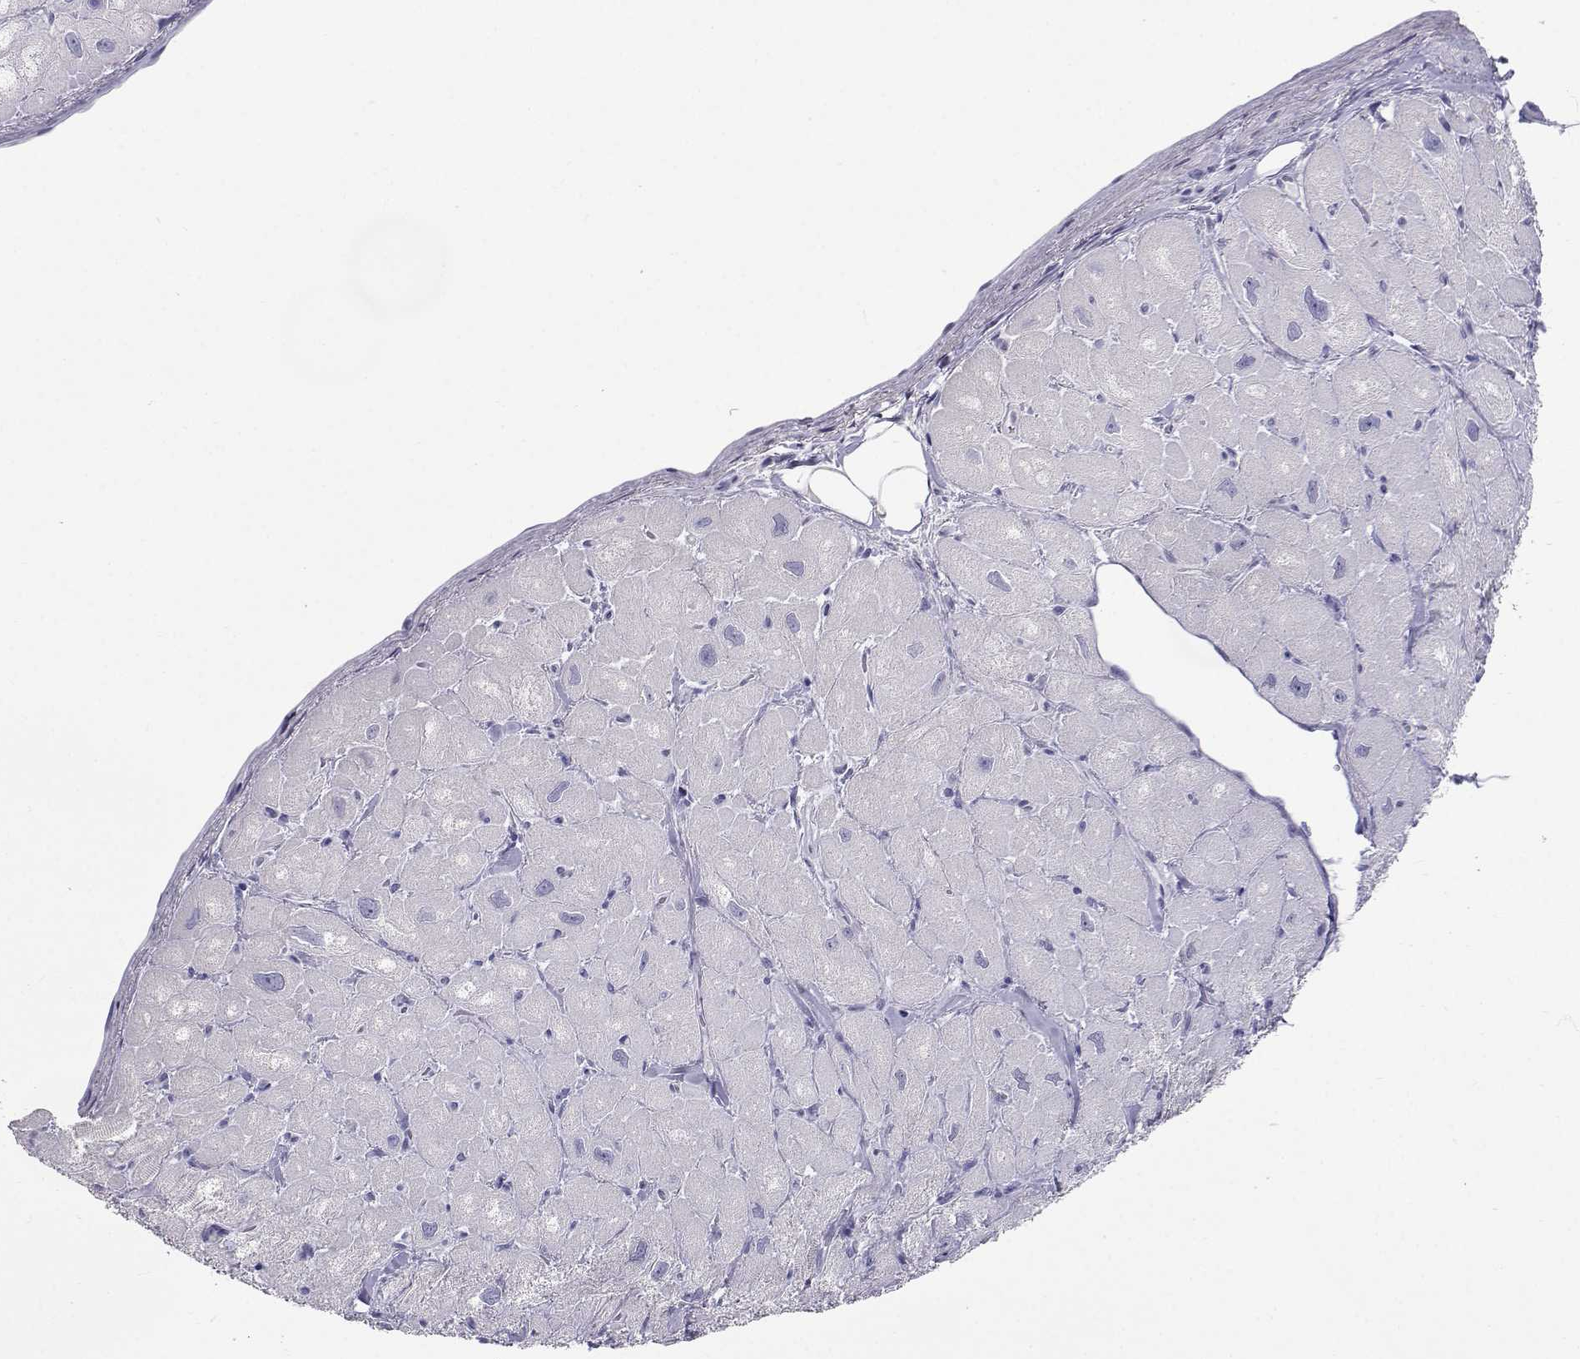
{"staining": {"intensity": "negative", "quantity": "none", "location": "none"}, "tissue": "heart muscle", "cell_type": "Cardiomyocytes", "image_type": "normal", "snomed": [{"axis": "morphology", "description": "Normal tissue, NOS"}, {"axis": "topography", "description": "Heart"}], "caption": "DAB (3,3'-diaminobenzidine) immunohistochemical staining of normal heart muscle demonstrates no significant staining in cardiomyocytes. (Brightfield microscopy of DAB immunohistochemistry at high magnification).", "gene": "SLC6A3", "patient": {"sex": "male", "age": 60}}